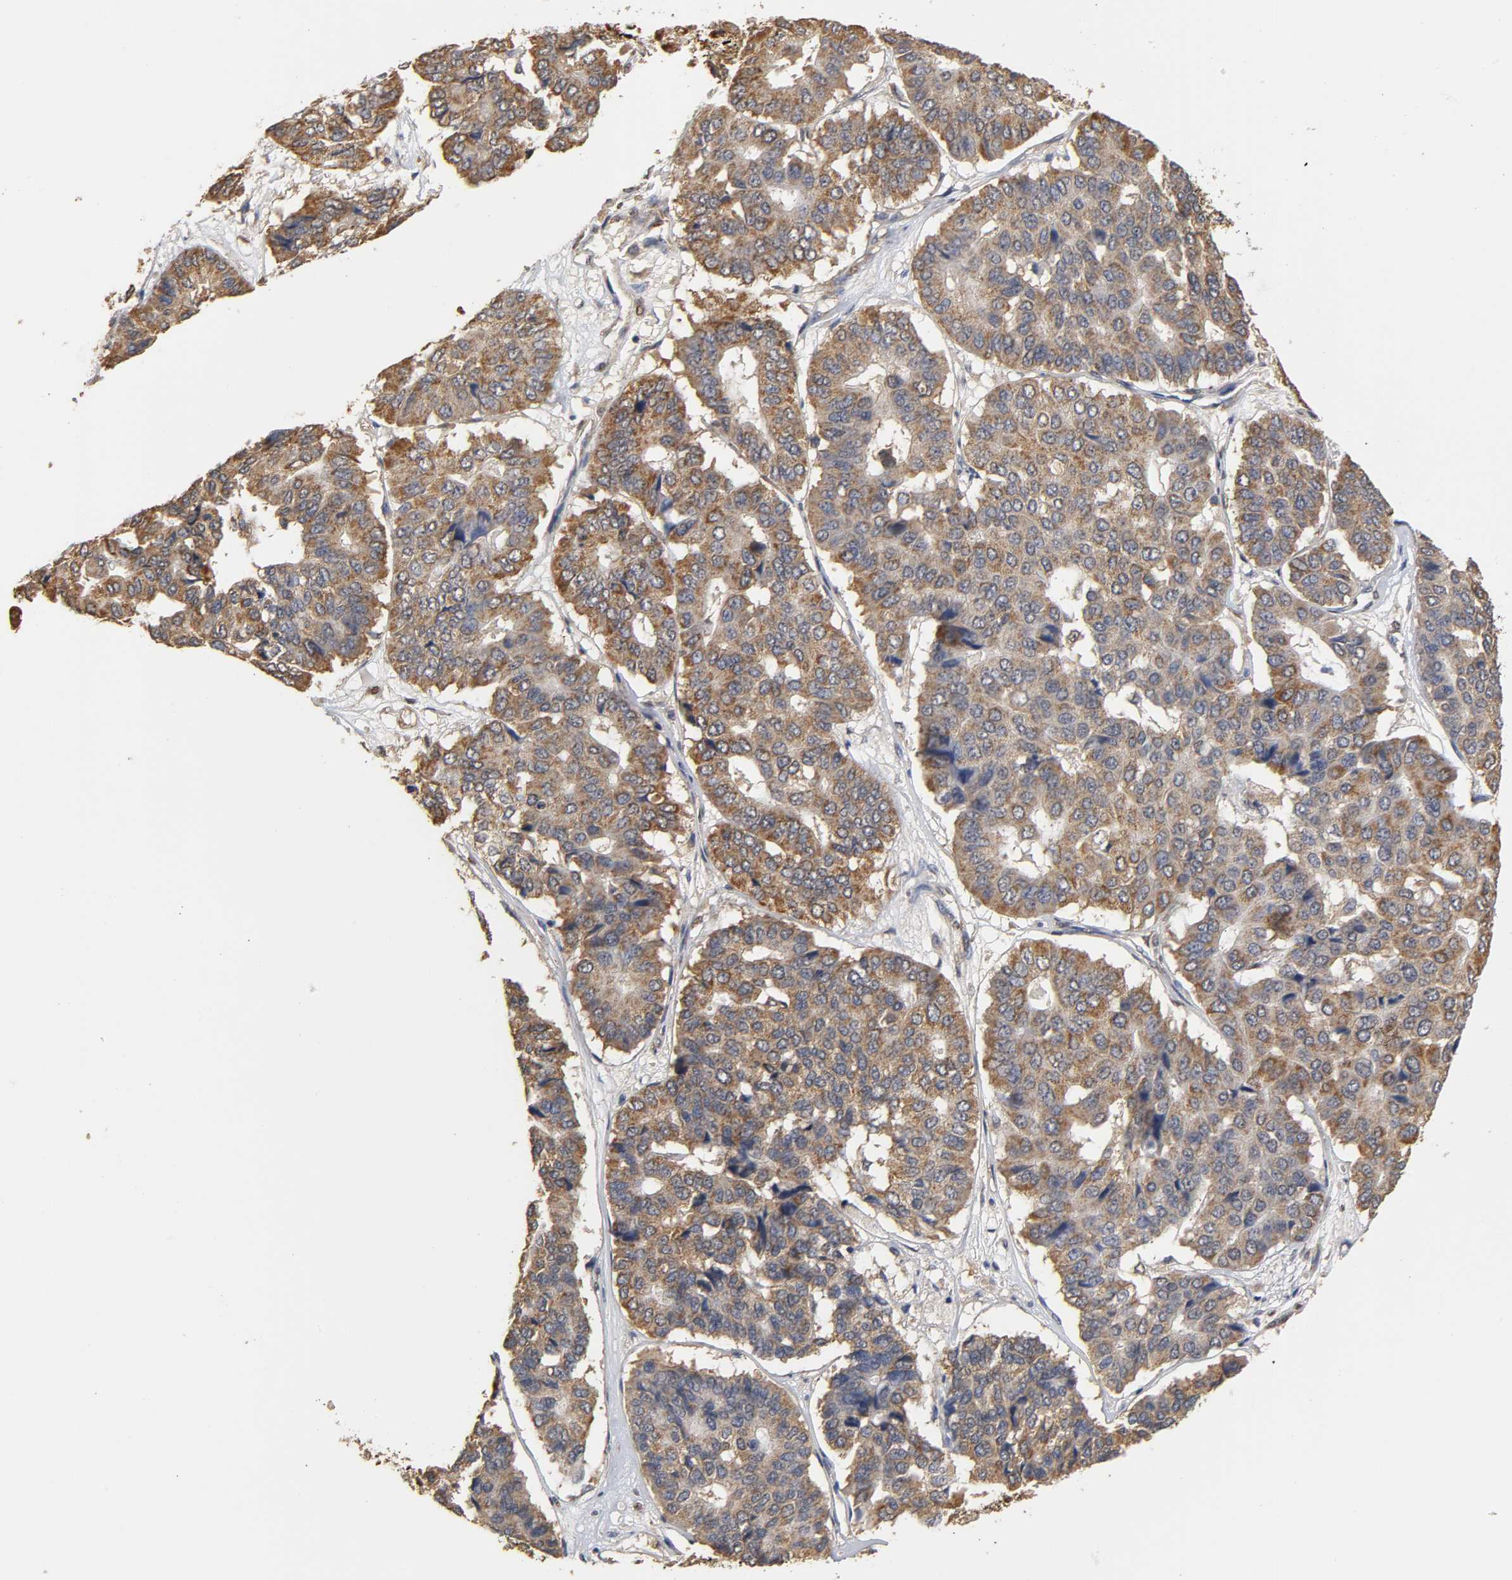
{"staining": {"intensity": "strong", "quantity": "25%-75%", "location": "cytoplasmic/membranous"}, "tissue": "pancreatic cancer", "cell_type": "Tumor cells", "image_type": "cancer", "snomed": [{"axis": "morphology", "description": "Adenocarcinoma, NOS"}, {"axis": "topography", "description": "Pancreas"}], "caption": "The immunohistochemical stain labels strong cytoplasmic/membranous positivity in tumor cells of adenocarcinoma (pancreatic) tissue.", "gene": "PKN1", "patient": {"sex": "male", "age": 50}}